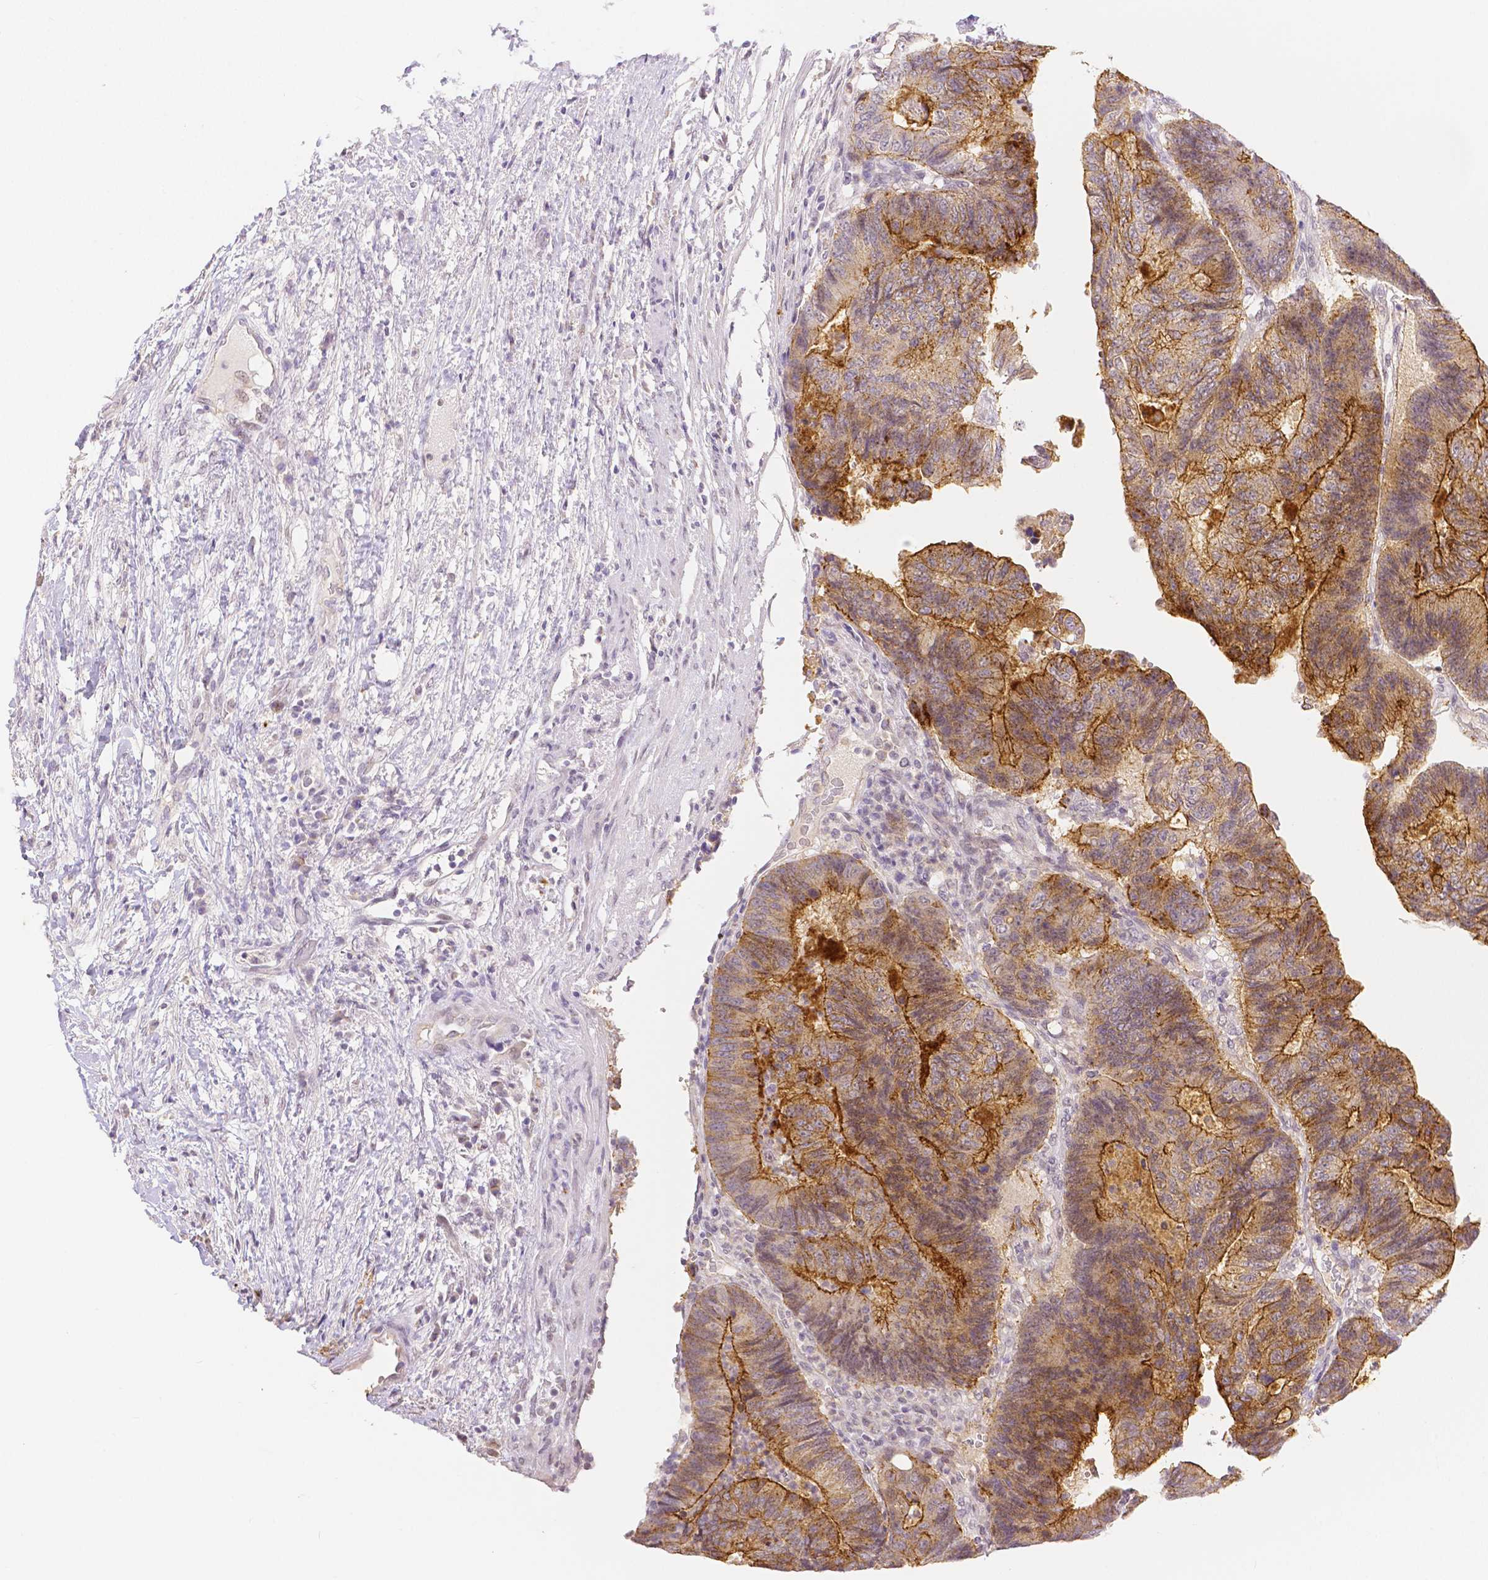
{"staining": {"intensity": "strong", "quantity": "25%-75%", "location": "cytoplasmic/membranous"}, "tissue": "colorectal cancer", "cell_type": "Tumor cells", "image_type": "cancer", "snomed": [{"axis": "morphology", "description": "Adenocarcinoma, NOS"}, {"axis": "topography", "description": "Colon"}], "caption": "Colorectal cancer (adenocarcinoma) stained for a protein demonstrates strong cytoplasmic/membranous positivity in tumor cells.", "gene": "OCLN", "patient": {"sex": "female", "age": 48}}